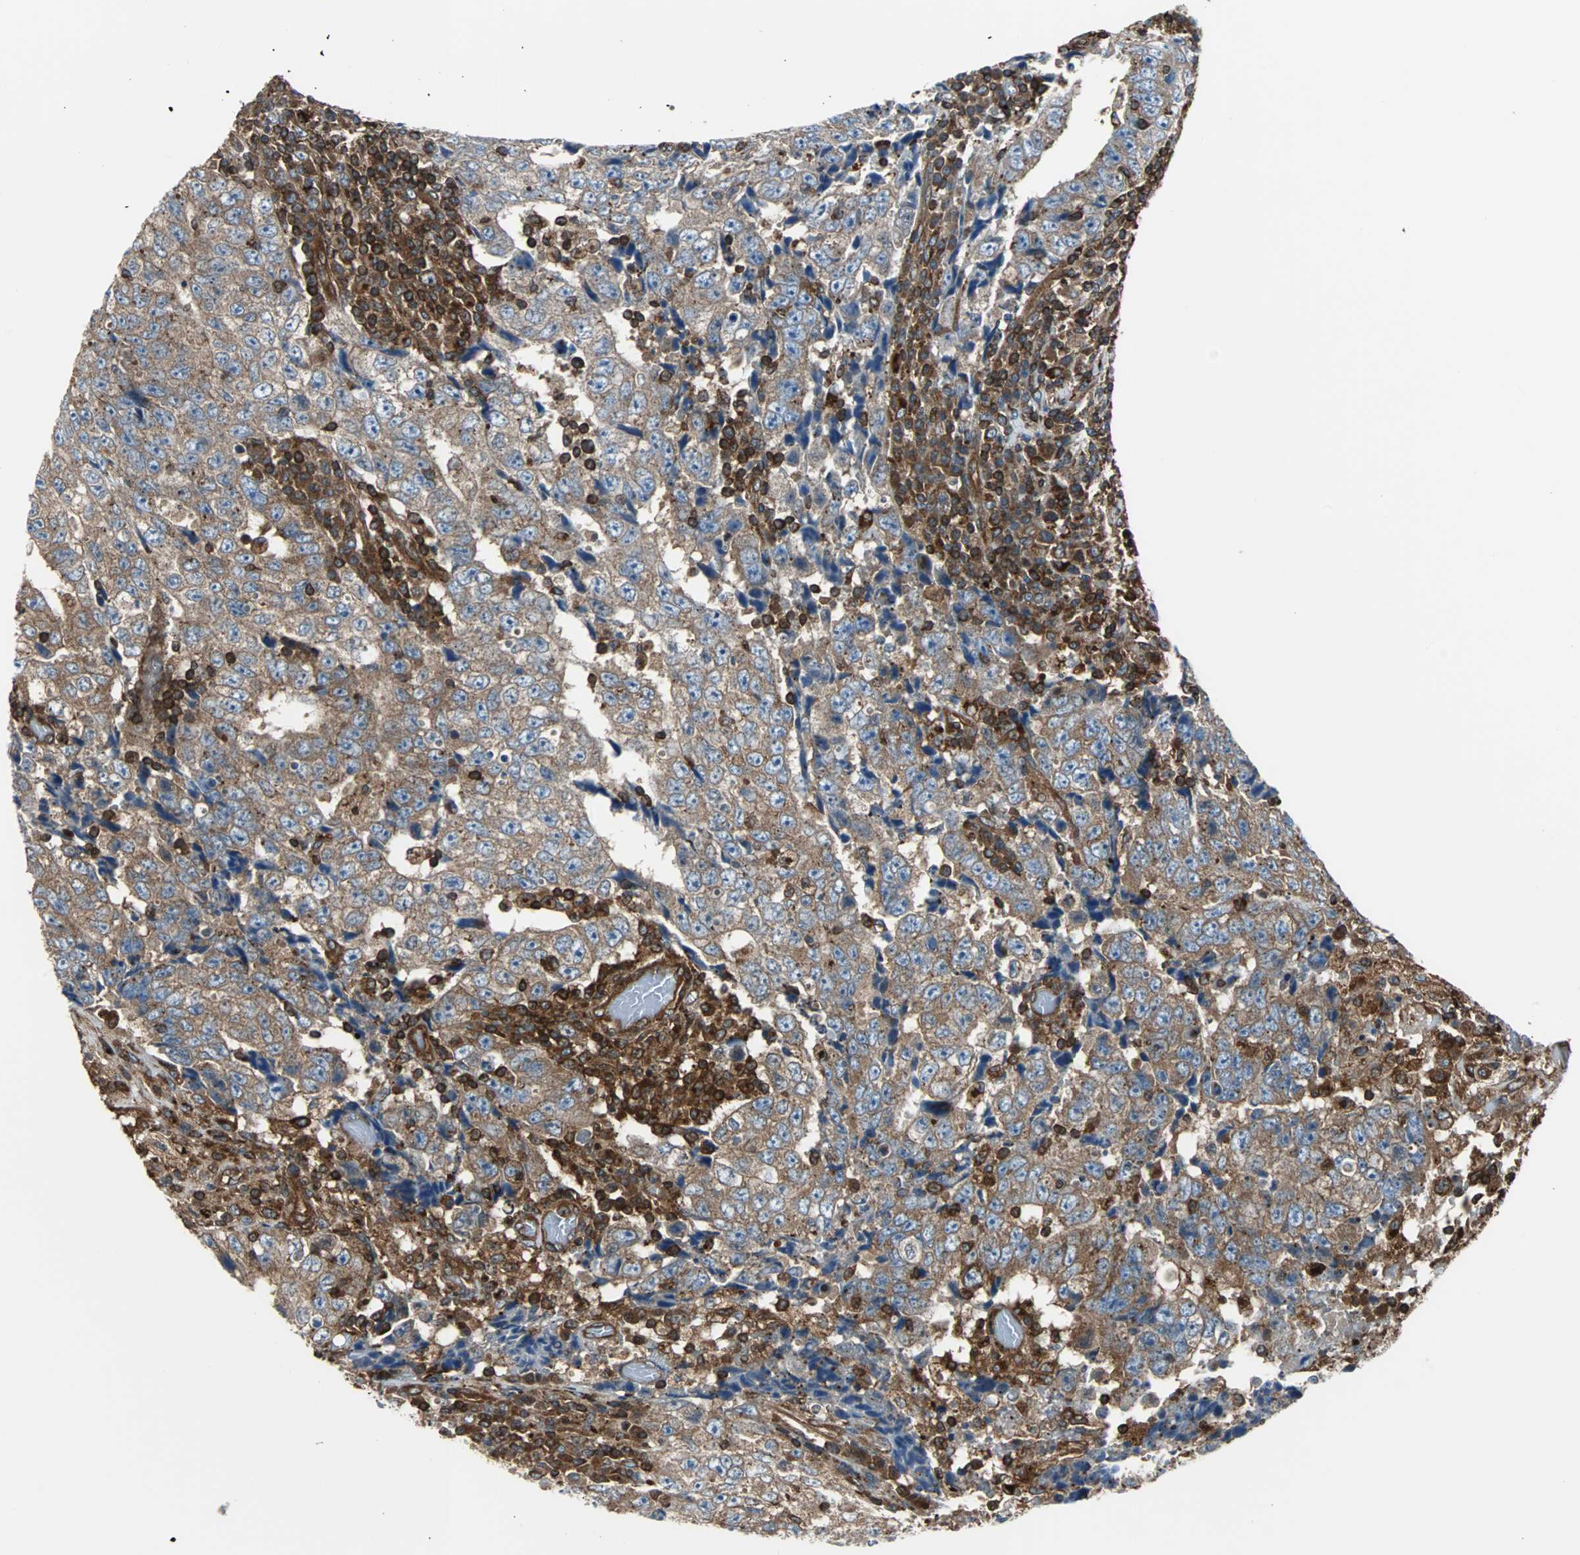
{"staining": {"intensity": "moderate", "quantity": ">75%", "location": "cytoplasmic/membranous"}, "tissue": "testis cancer", "cell_type": "Tumor cells", "image_type": "cancer", "snomed": [{"axis": "morphology", "description": "Necrosis, NOS"}, {"axis": "morphology", "description": "Carcinoma, Embryonal, NOS"}, {"axis": "topography", "description": "Testis"}], "caption": "A brown stain highlights moderate cytoplasmic/membranous staining of a protein in human testis cancer tumor cells.", "gene": "RELA", "patient": {"sex": "male", "age": 19}}